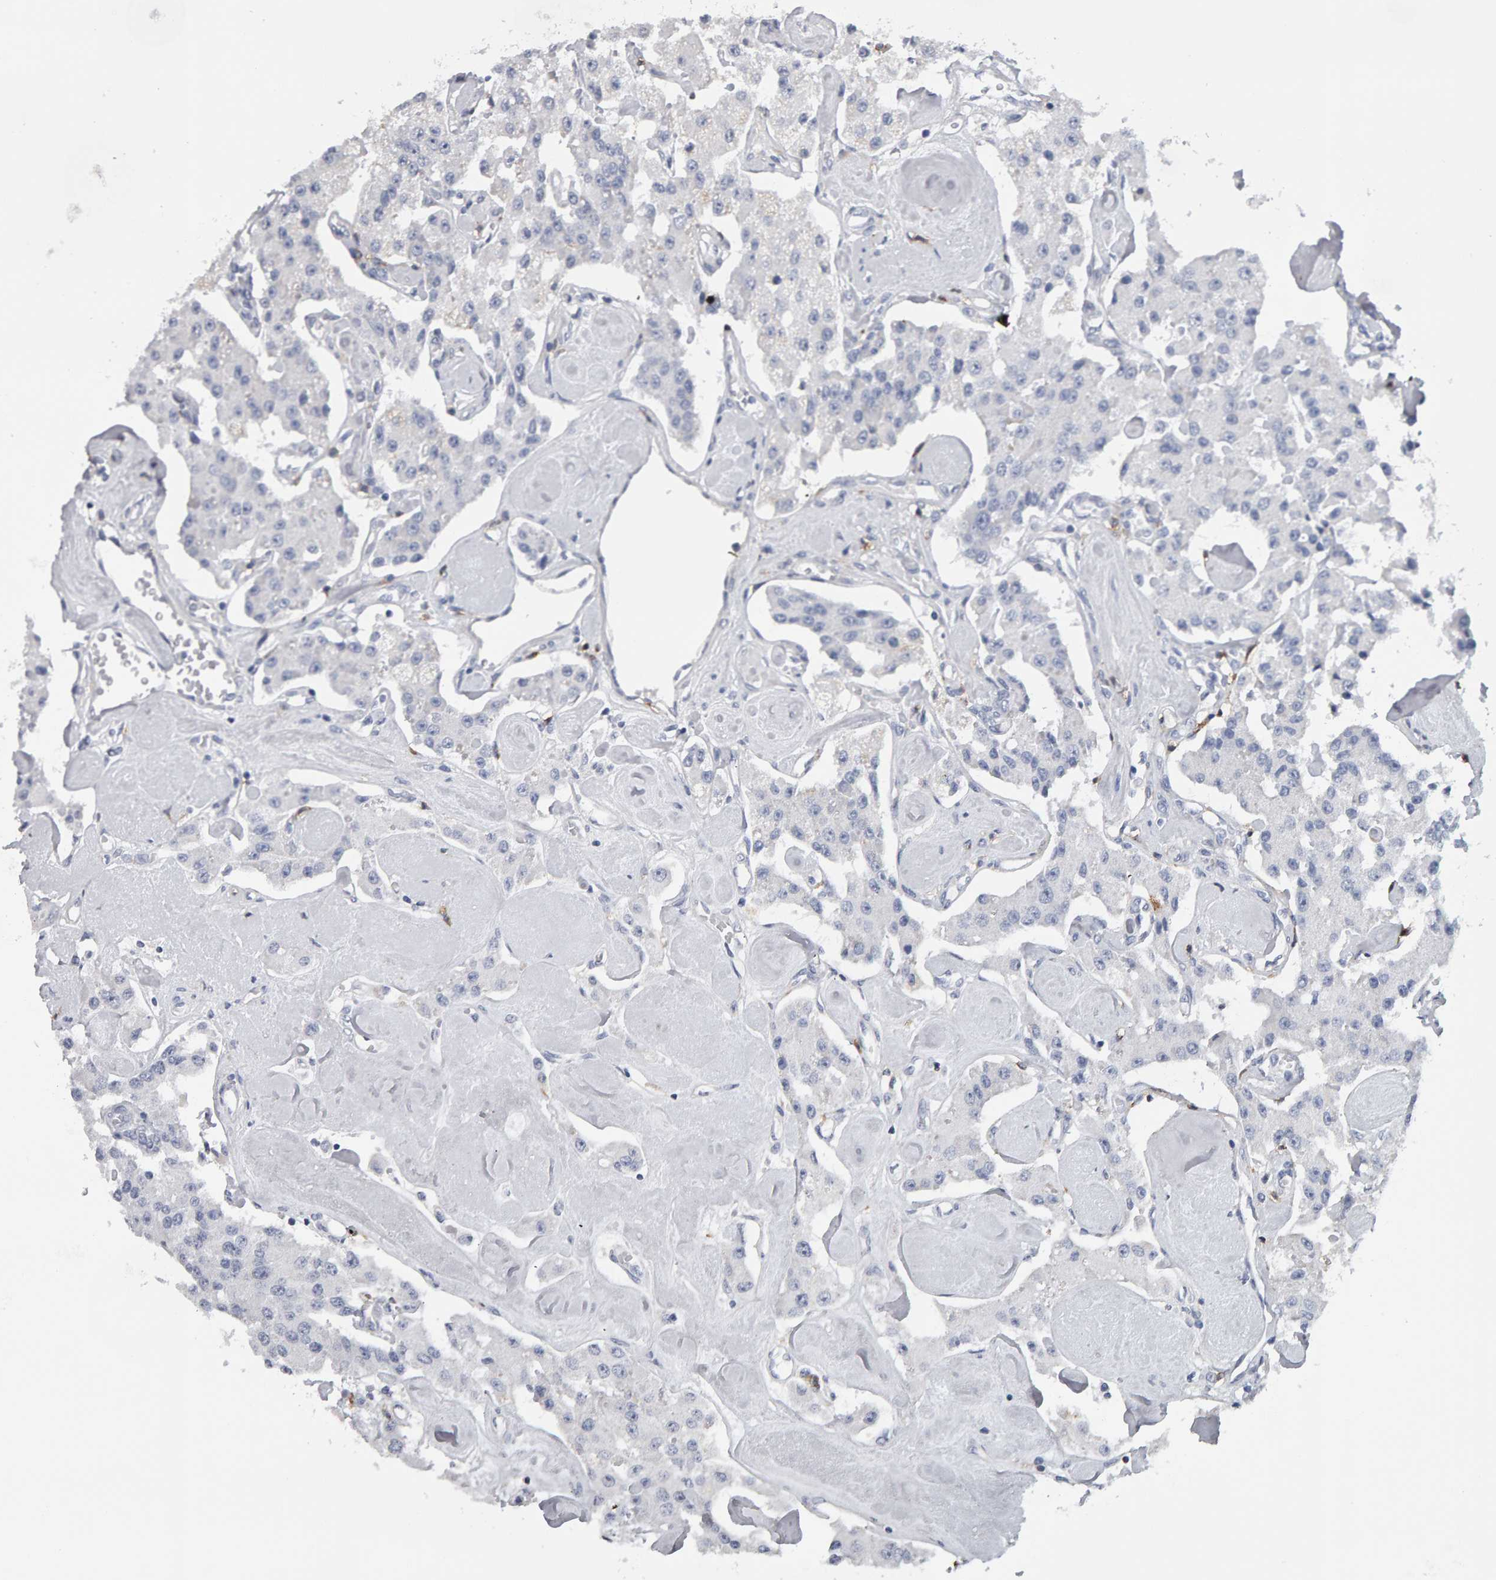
{"staining": {"intensity": "negative", "quantity": "none", "location": "none"}, "tissue": "carcinoid", "cell_type": "Tumor cells", "image_type": "cancer", "snomed": [{"axis": "morphology", "description": "Carcinoid, malignant, NOS"}, {"axis": "topography", "description": "Pancreas"}], "caption": "Immunohistochemistry image of carcinoid stained for a protein (brown), which demonstrates no expression in tumor cells. (DAB (3,3'-diaminobenzidine) immunohistochemistry (IHC), high magnification).", "gene": "CD38", "patient": {"sex": "male", "age": 41}}